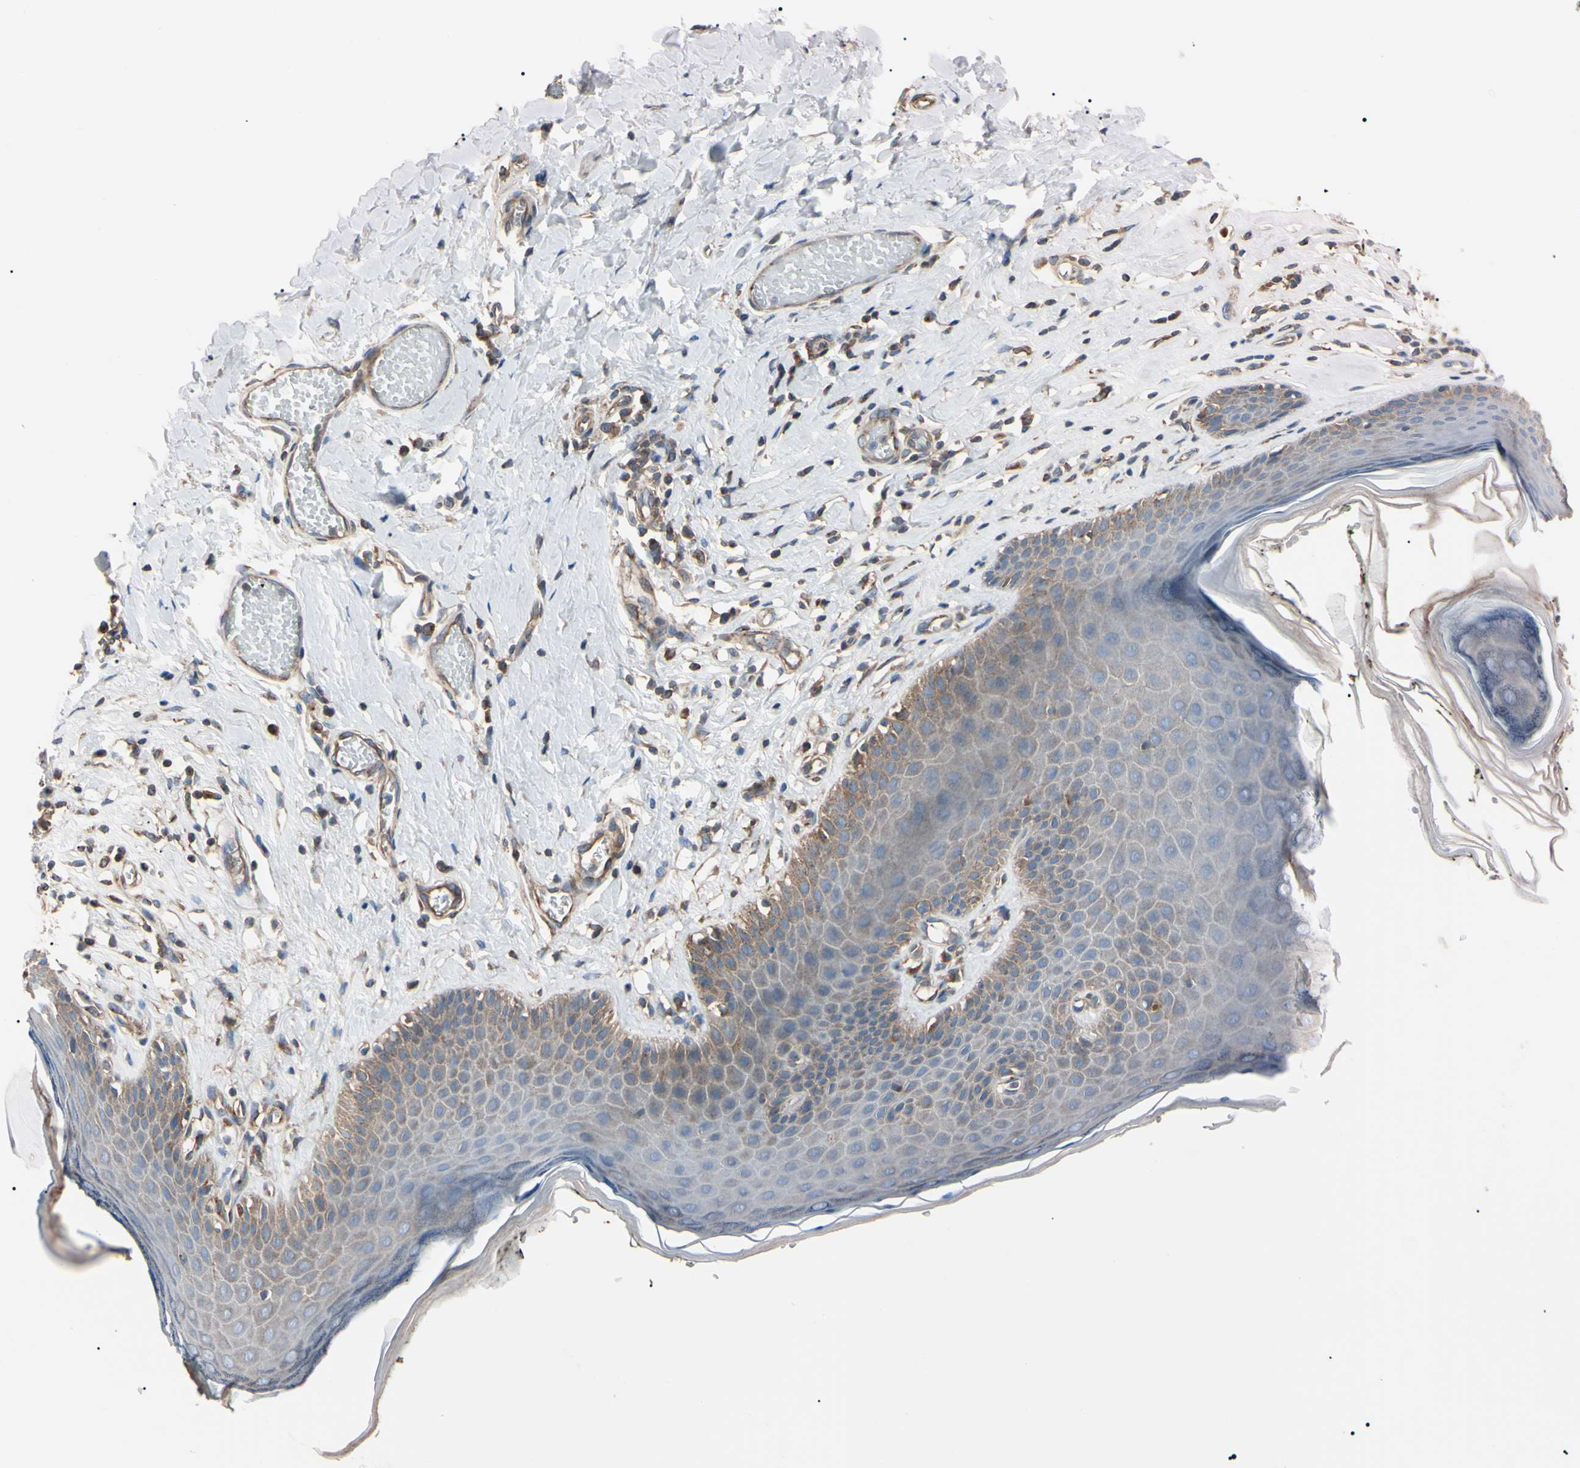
{"staining": {"intensity": "moderate", "quantity": "25%-75%", "location": "cytoplasmic/membranous"}, "tissue": "skin", "cell_type": "Epidermal cells", "image_type": "normal", "snomed": [{"axis": "morphology", "description": "Normal tissue, NOS"}, {"axis": "morphology", "description": "Inflammation, NOS"}, {"axis": "topography", "description": "Vulva"}], "caption": "The immunohistochemical stain shows moderate cytoplasmic/membranous positivity in epidermal cells of normal skin.", "gene": "PRKACA", "patient": {"sex": "female", "age": 84}}